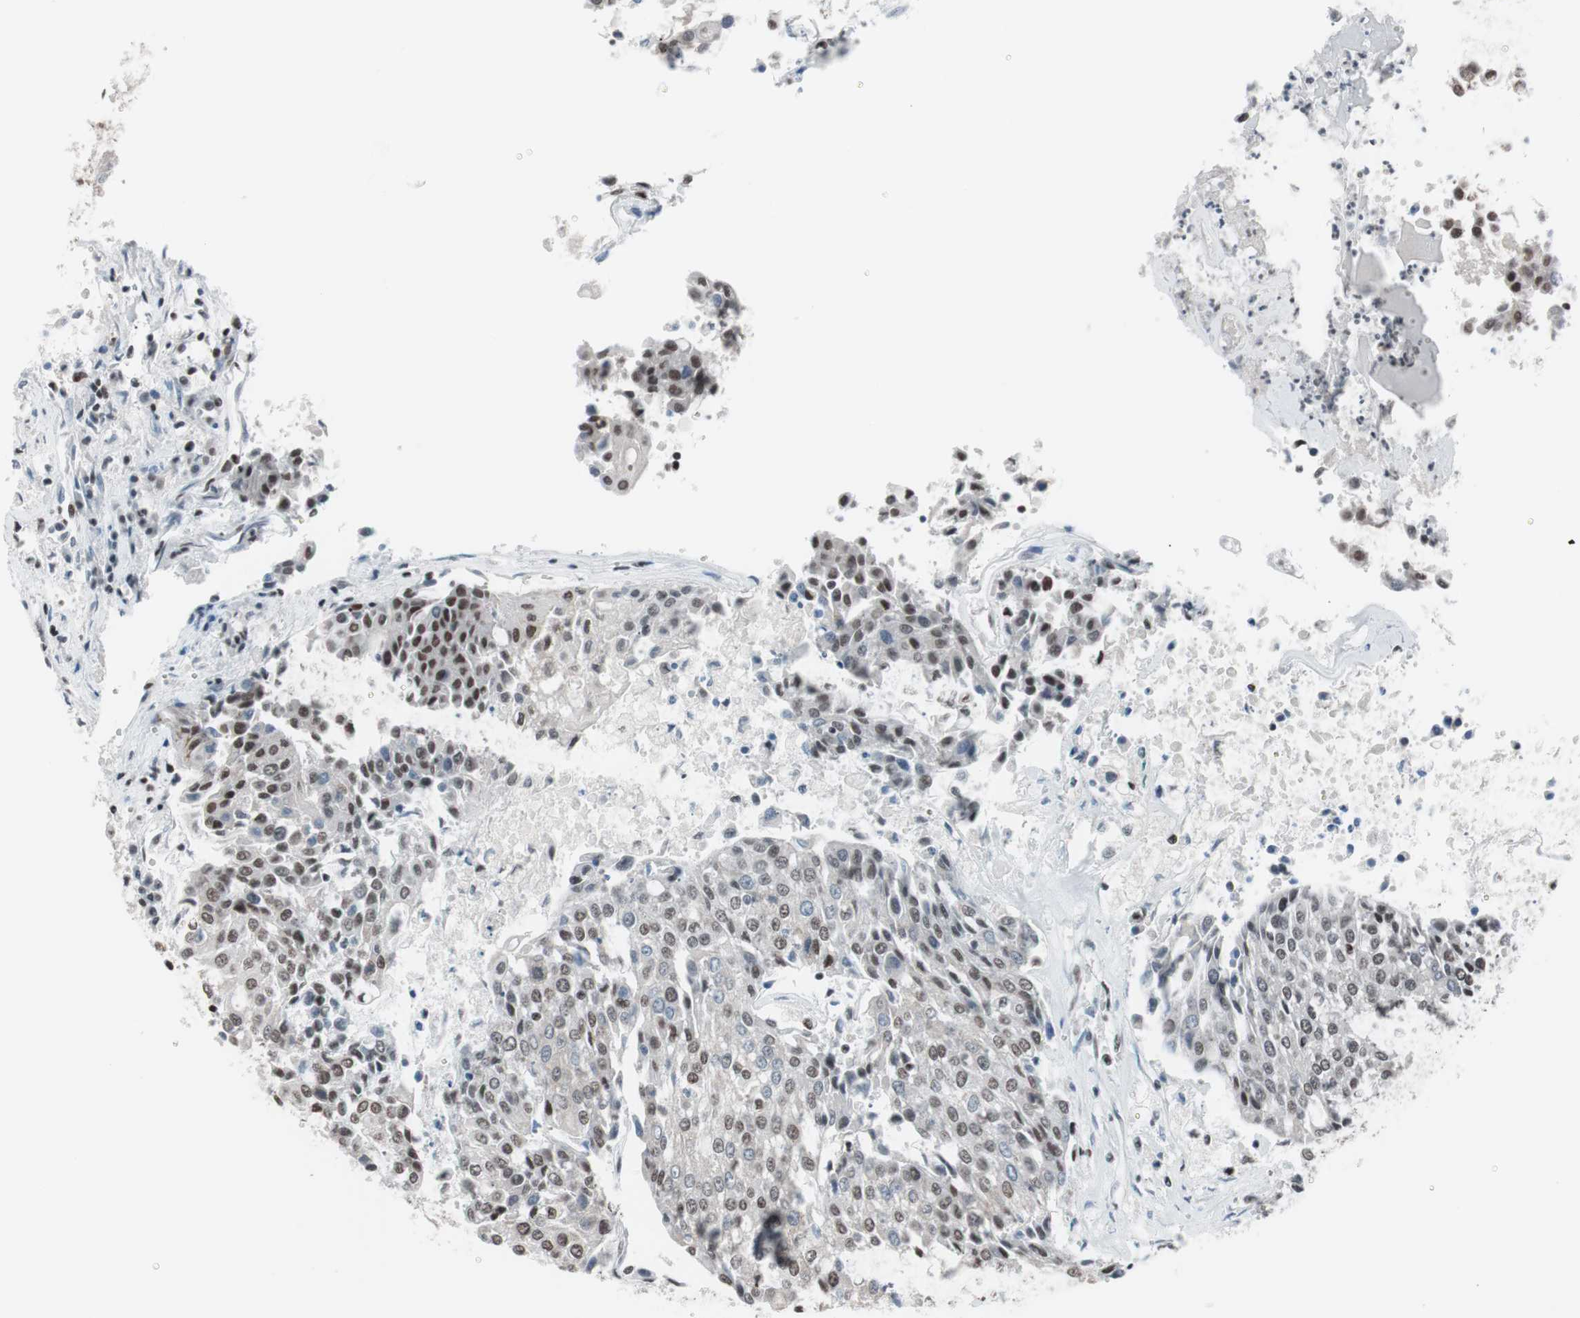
{"staining": {"intensity": "moderate", "quantity": "25%-75%", "location": "nuclear"}, "tissue": "urothelial cancer", "cell_type": "Tumor cells", "image_type": "cancer", "snomed": [{"axis": "morphology", "description": "Urothelial carcinoma, High grade"}, {"axis": "topography", "description": "Urinary bladder"}], "caption": "Approximately 25%-75% of tumor cells in human urothelial cancer show moderate nuclear protein staining as visualized by brown immunohistochemical staining.", "gene": "ARID1A", "patient": {"sex": "female", "age": 85}}